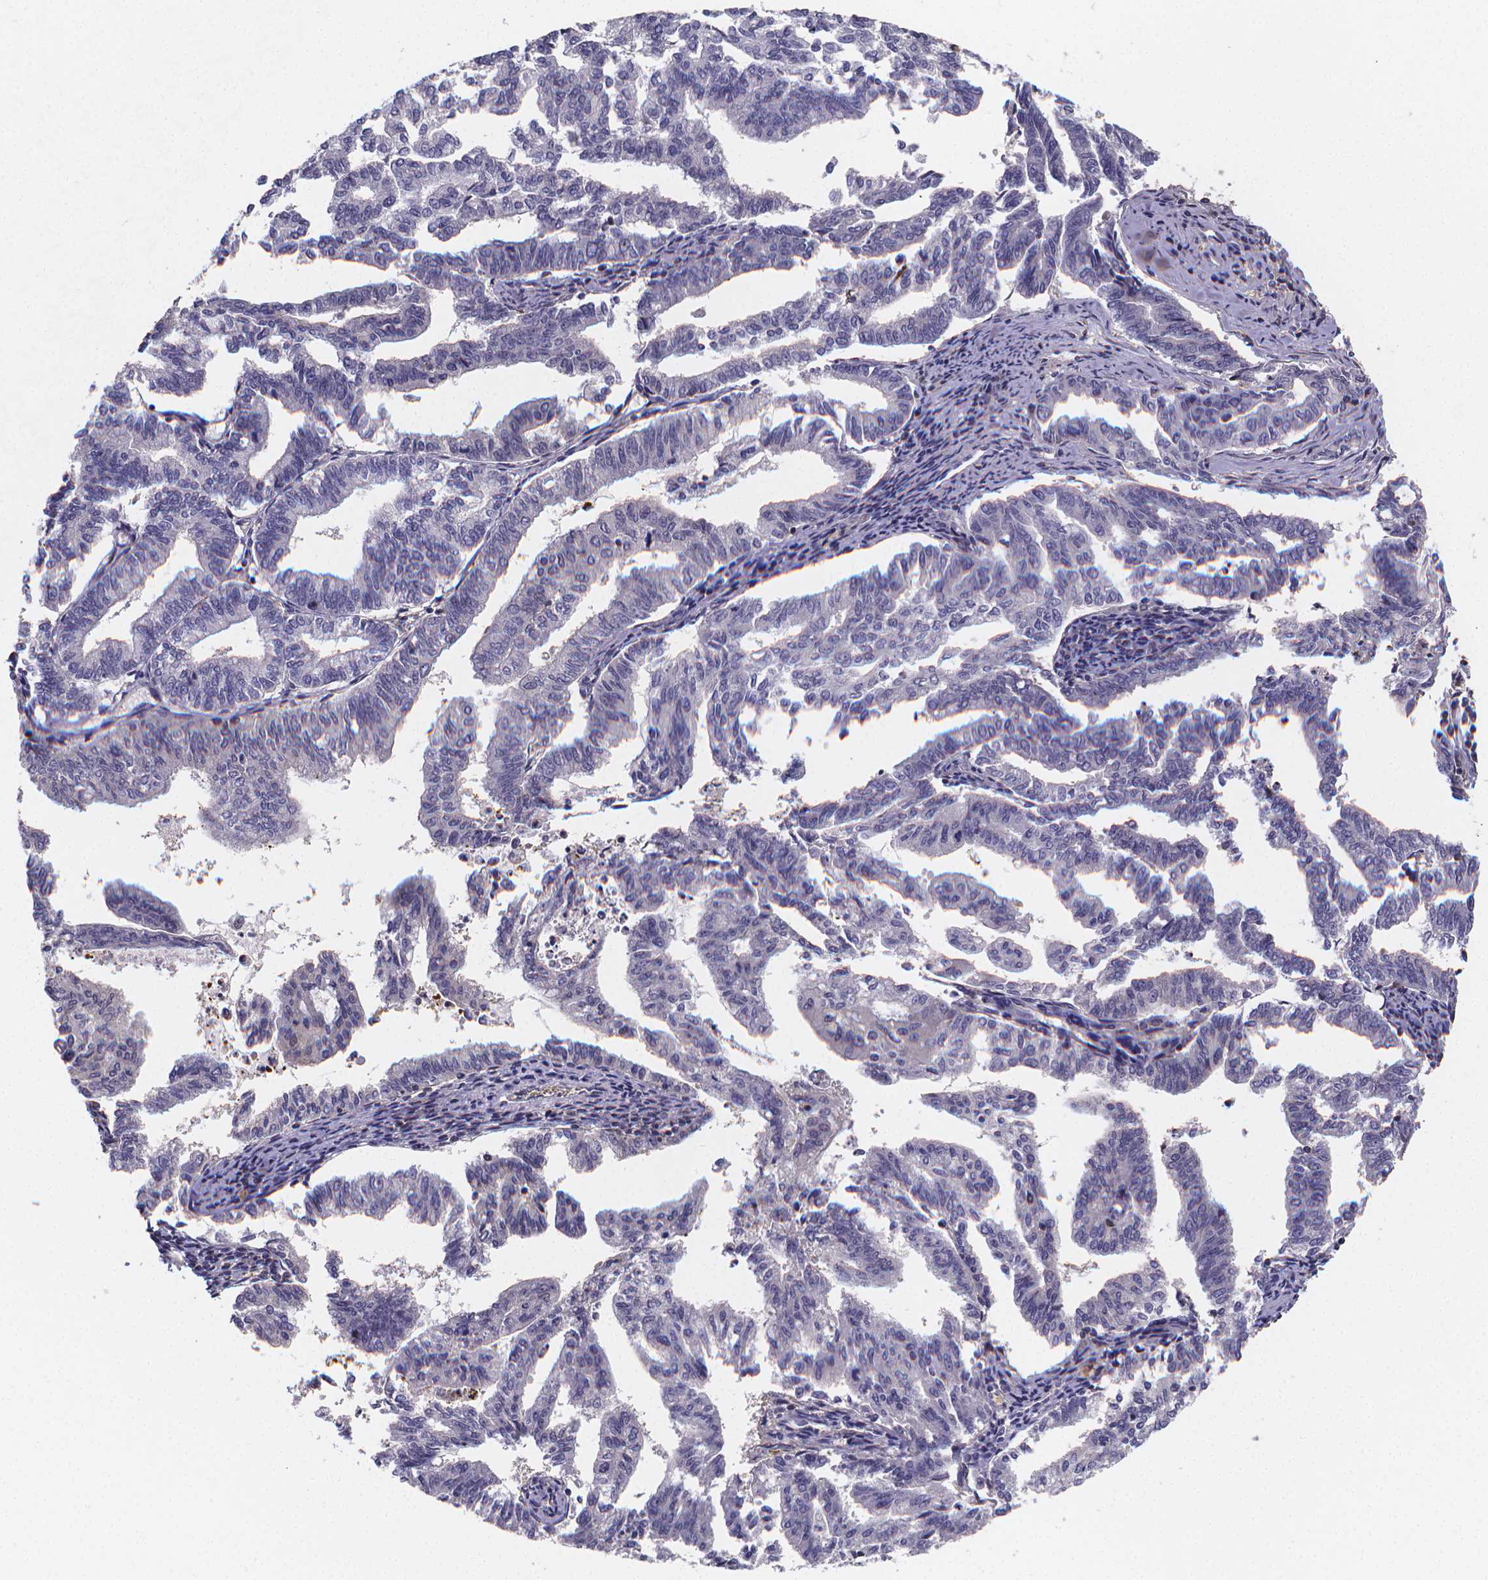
{"staining": {"intensity": "negative", "quantity": "none", "location": "none"}, "tissue": "endometrial cancer", "cell_type": "Tumor cells", "image_type": "cancer", "snomed": [{"axis": "morphology", "description": "Adenocarcinoma, NOS"}, {"axis": "topography", "description": "Endometrium"}], "caption": "This is an IHC image of endometrial adenocarcinoma. There is no positivity in tumor cells.", "gene": "PAH", "patient": {"sex": "female", "age": 79}}